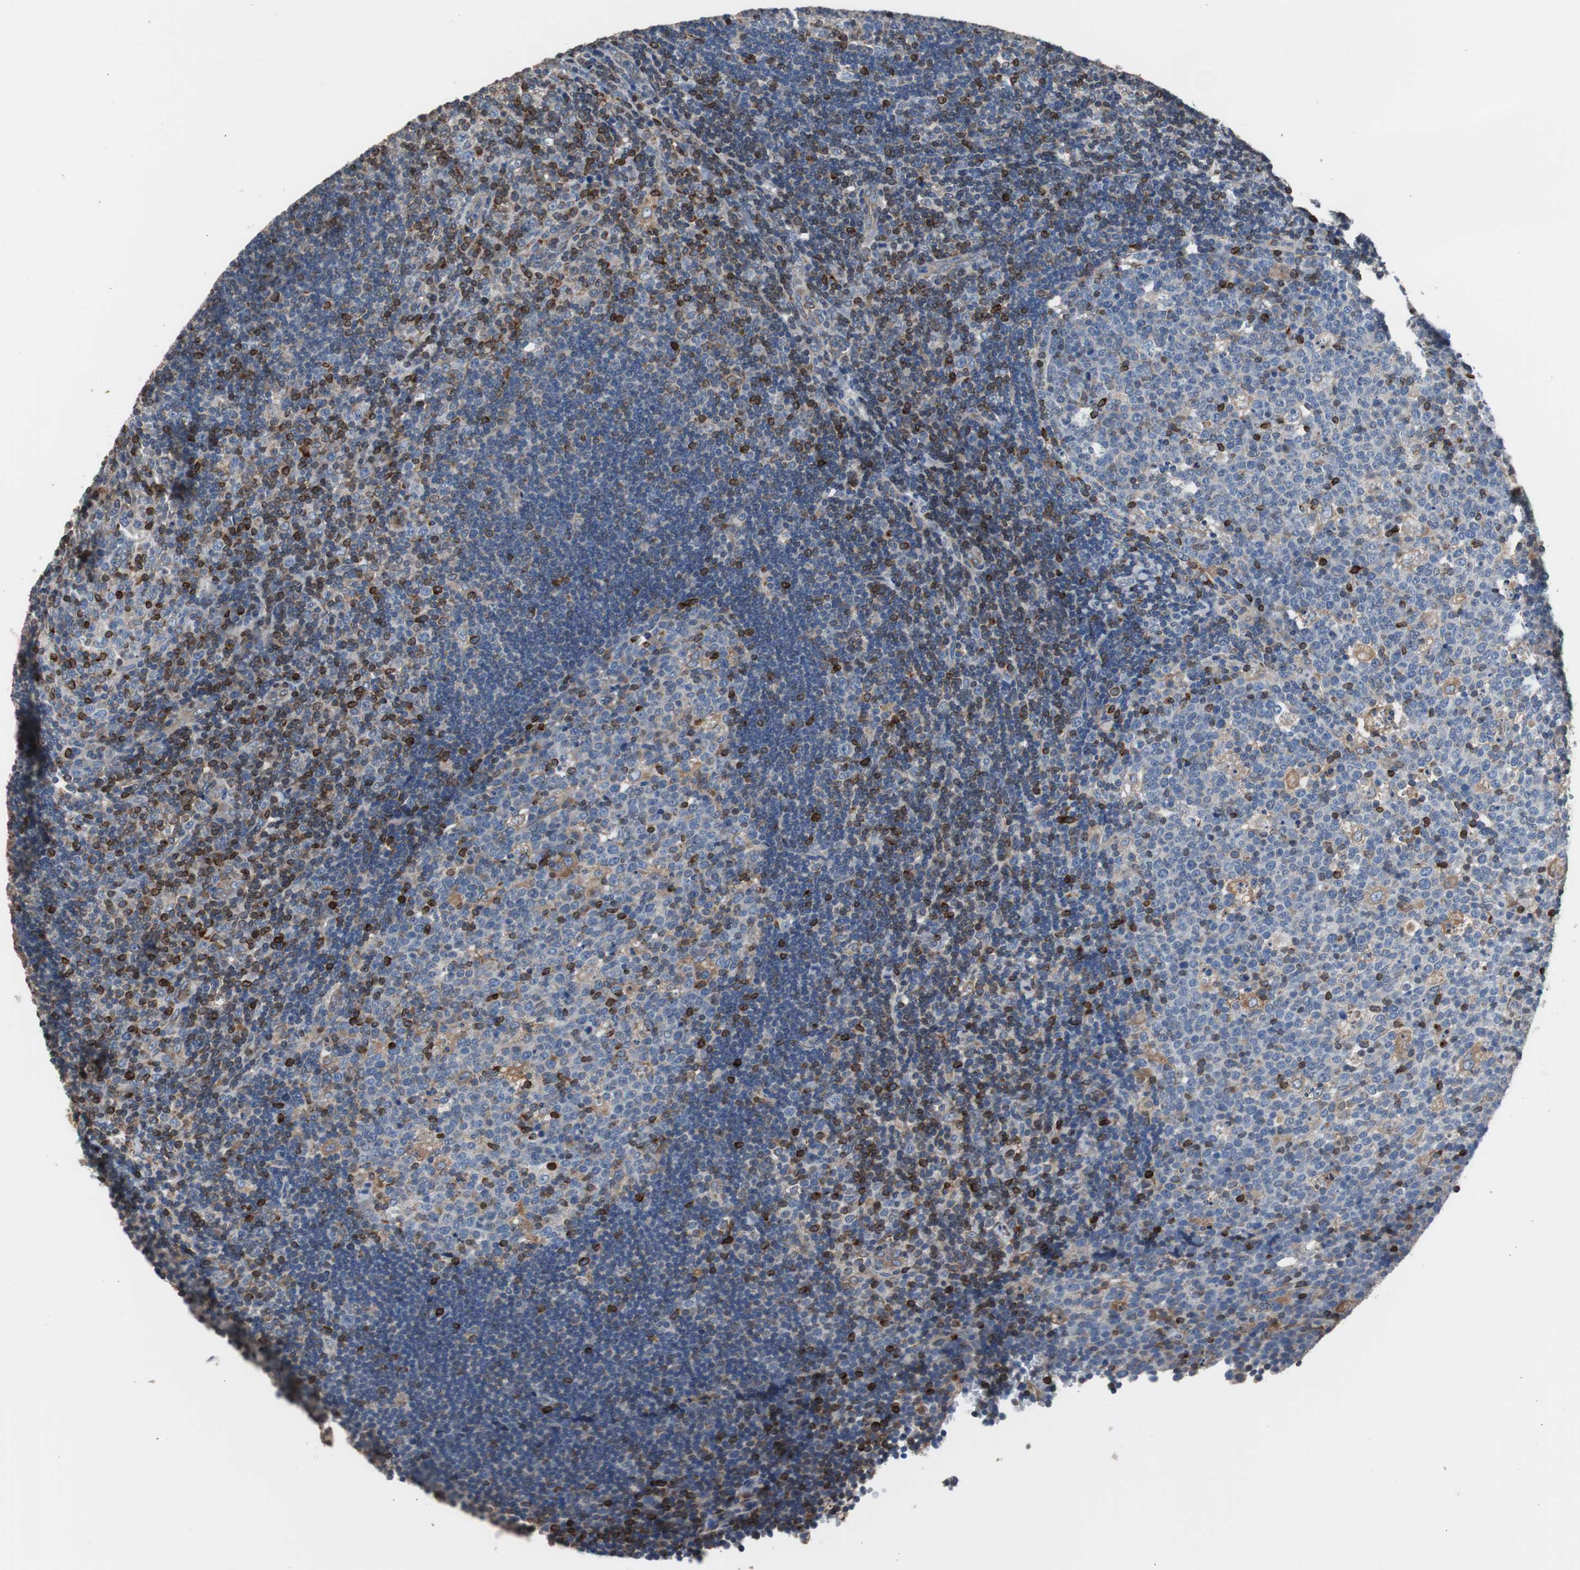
{"staining": {"intensity": "strong", "quantity": "<25%", "location": "cytoplasmic/membranous"}, "tissue": "lymph node", "cell_type": "Germinal center cells", "image_type": "normal", "snomed": [{"axis": "morphology", "description": "Normal tissue, NOS"}, {"axis": "topography", "description": "Lymph node"}, {"axis": "topography", "description": "Salivary gland"}], "caption": "Protein staining demonstrates strong cytoplasmic/membranous expression in approximately <25% of germinal center cells in benign lymph node.", "gene": "PBXIP1", "patient": {"sex": "male", "age": 8}}